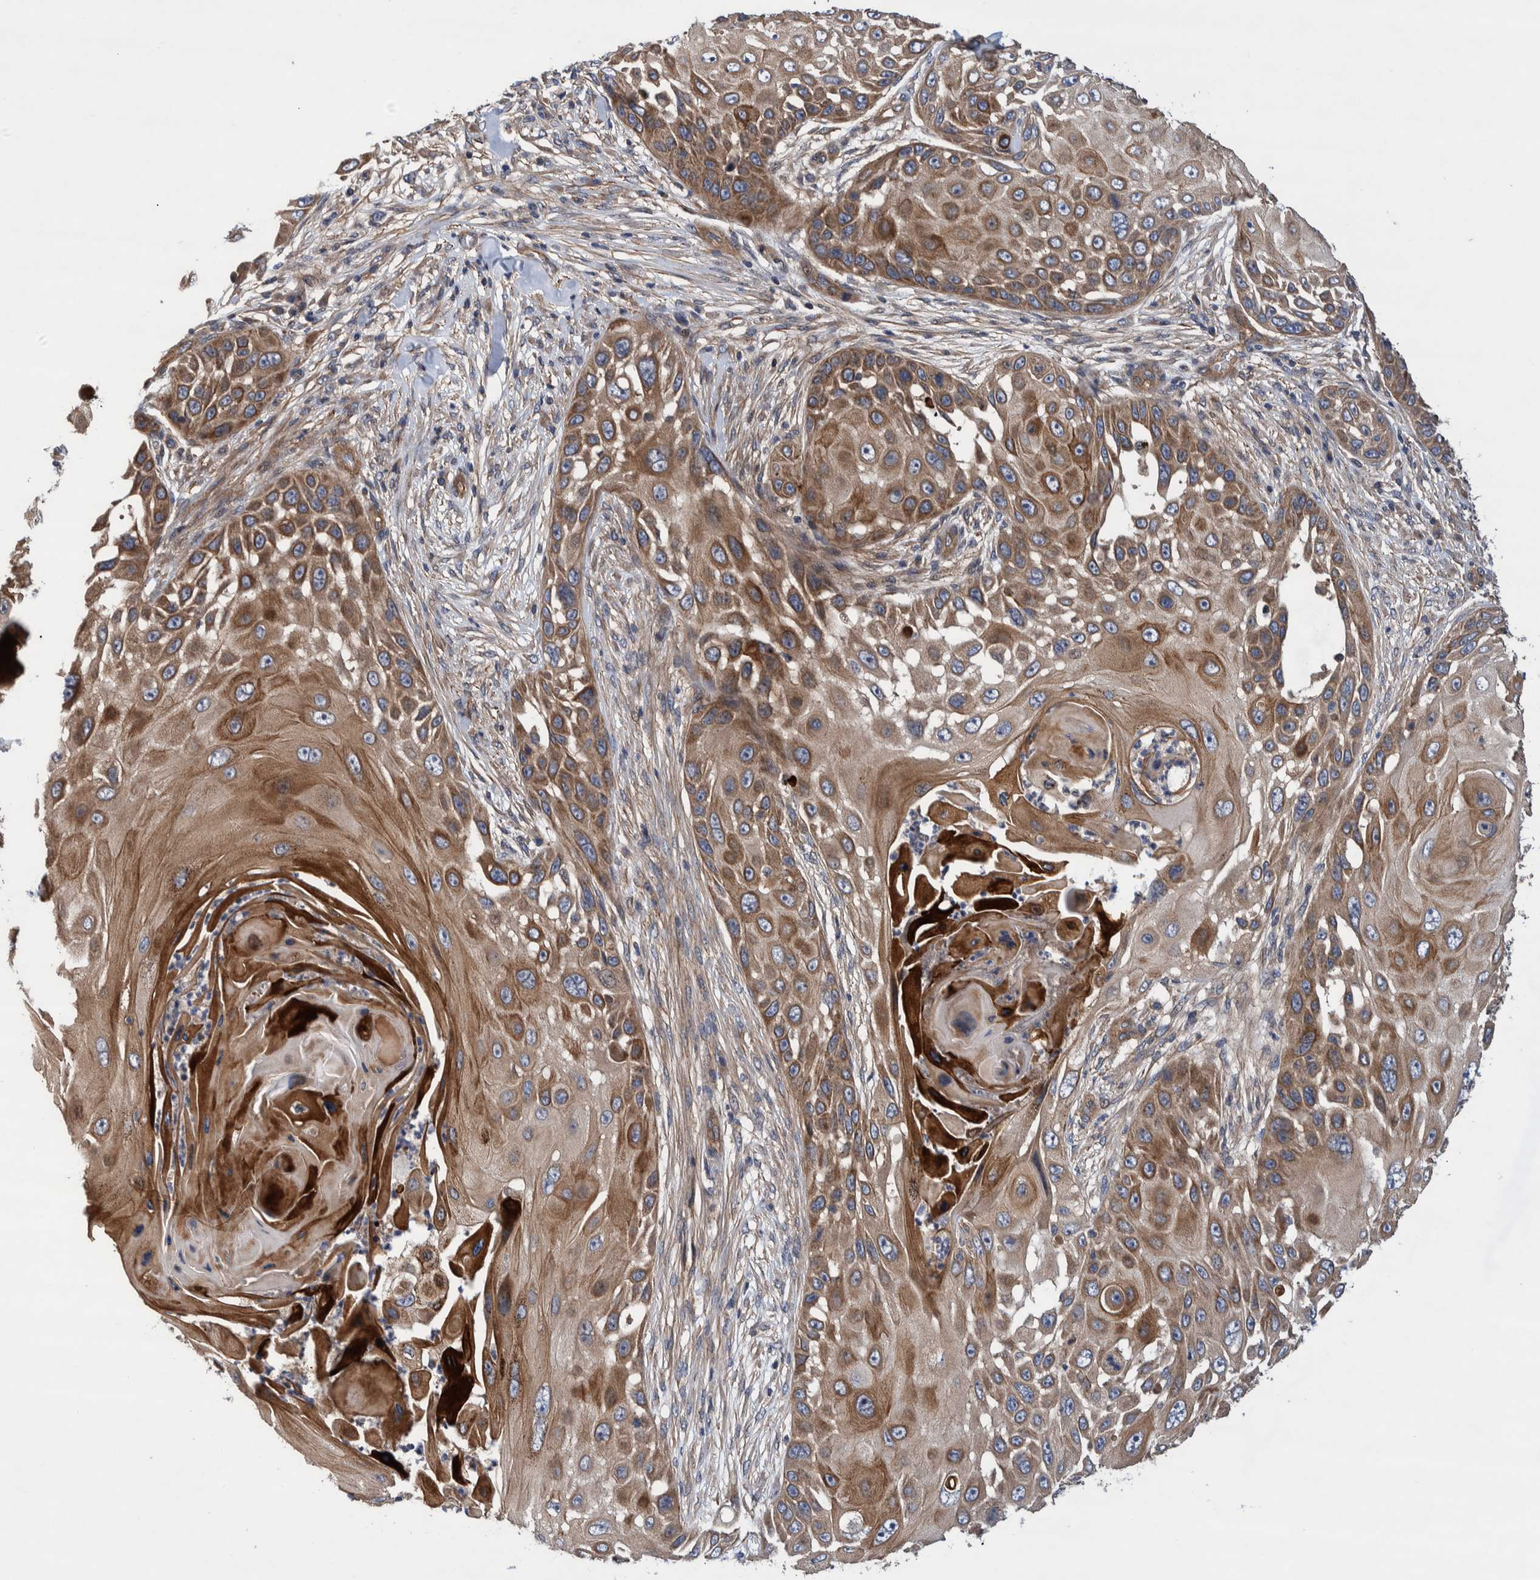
{"staining": {"intensity": "moderate", "quantity": ">75%", "location": "cytoplasmic/membranous"}, "tissue": "skin cancer", "cell_type": "Tumor cells", "image_type": "cancer", "snomed": [{"axis": "morphology", "description": "Squamous cell carcinoma, NOS"}, {"axis": "topography", "description": "Skin"}], "caption": "A medium amount of moderate cytoplasmic/membranous staining is appreciated in approximately >75% of tumor cells in skin cancer tissue.", "gene": "GRPEL2", "patient": {"sex": "female", "age": 44}}